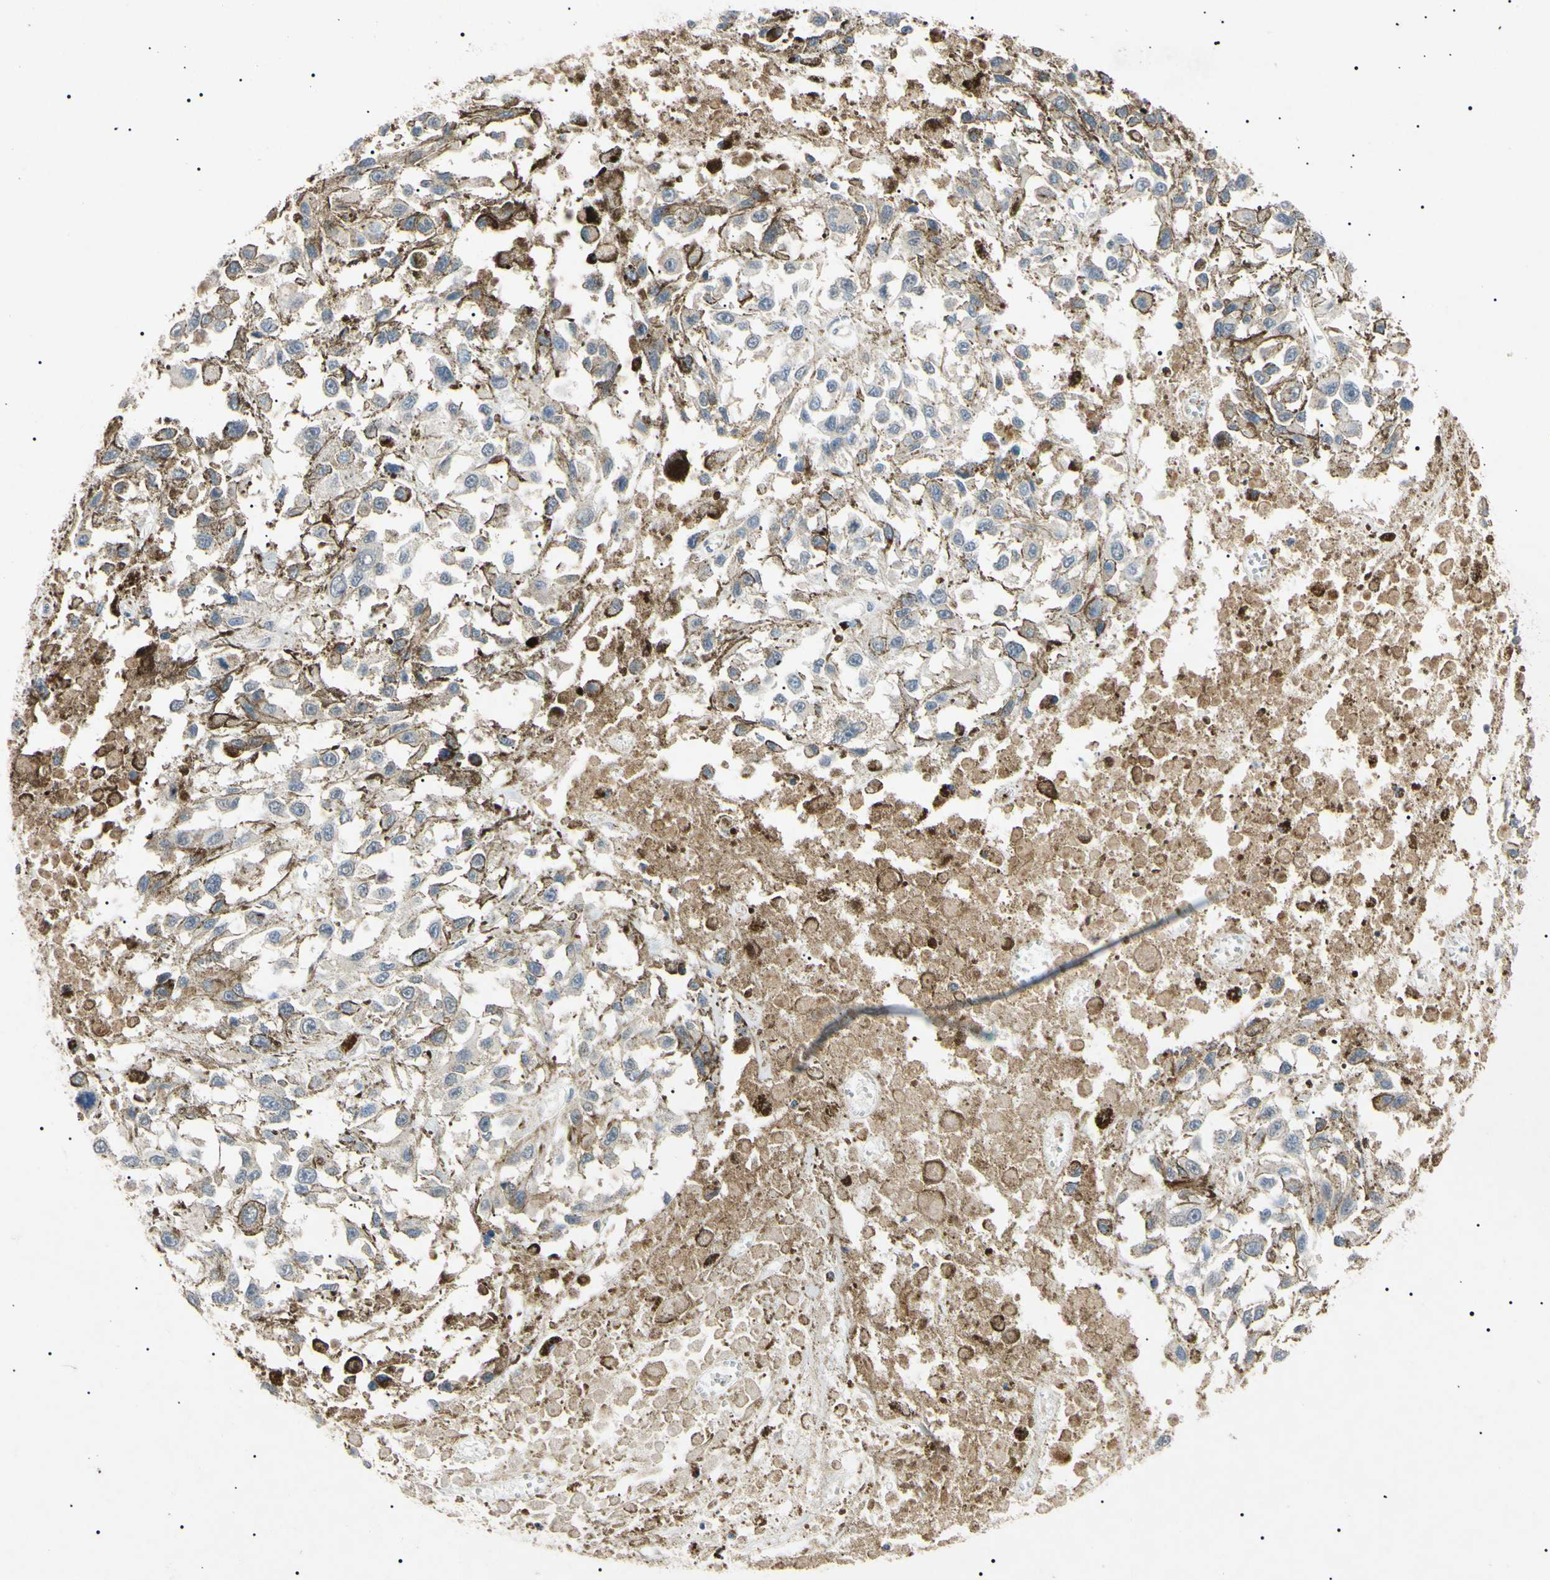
{"staining": {"intensity": "moderate", "quantity": "<25%", "location": "cytoplasmic/membranous"}, "tissue": "melanoma", "cell_type": "Tumor cells", "image_type": "cancer", "snomed": [{"axis": "morphology", "description": "Malignant melanoma, Metastatic site"}, {"axis": "topography", "description": "Lymph node"}], "caption": "Tumor cells reveal moderate cytoplasmic/membranous staining in about <25% of cells in melanoma.", "gene": "TUBB4A", "patient": {"sex": "male", "age": 59}}